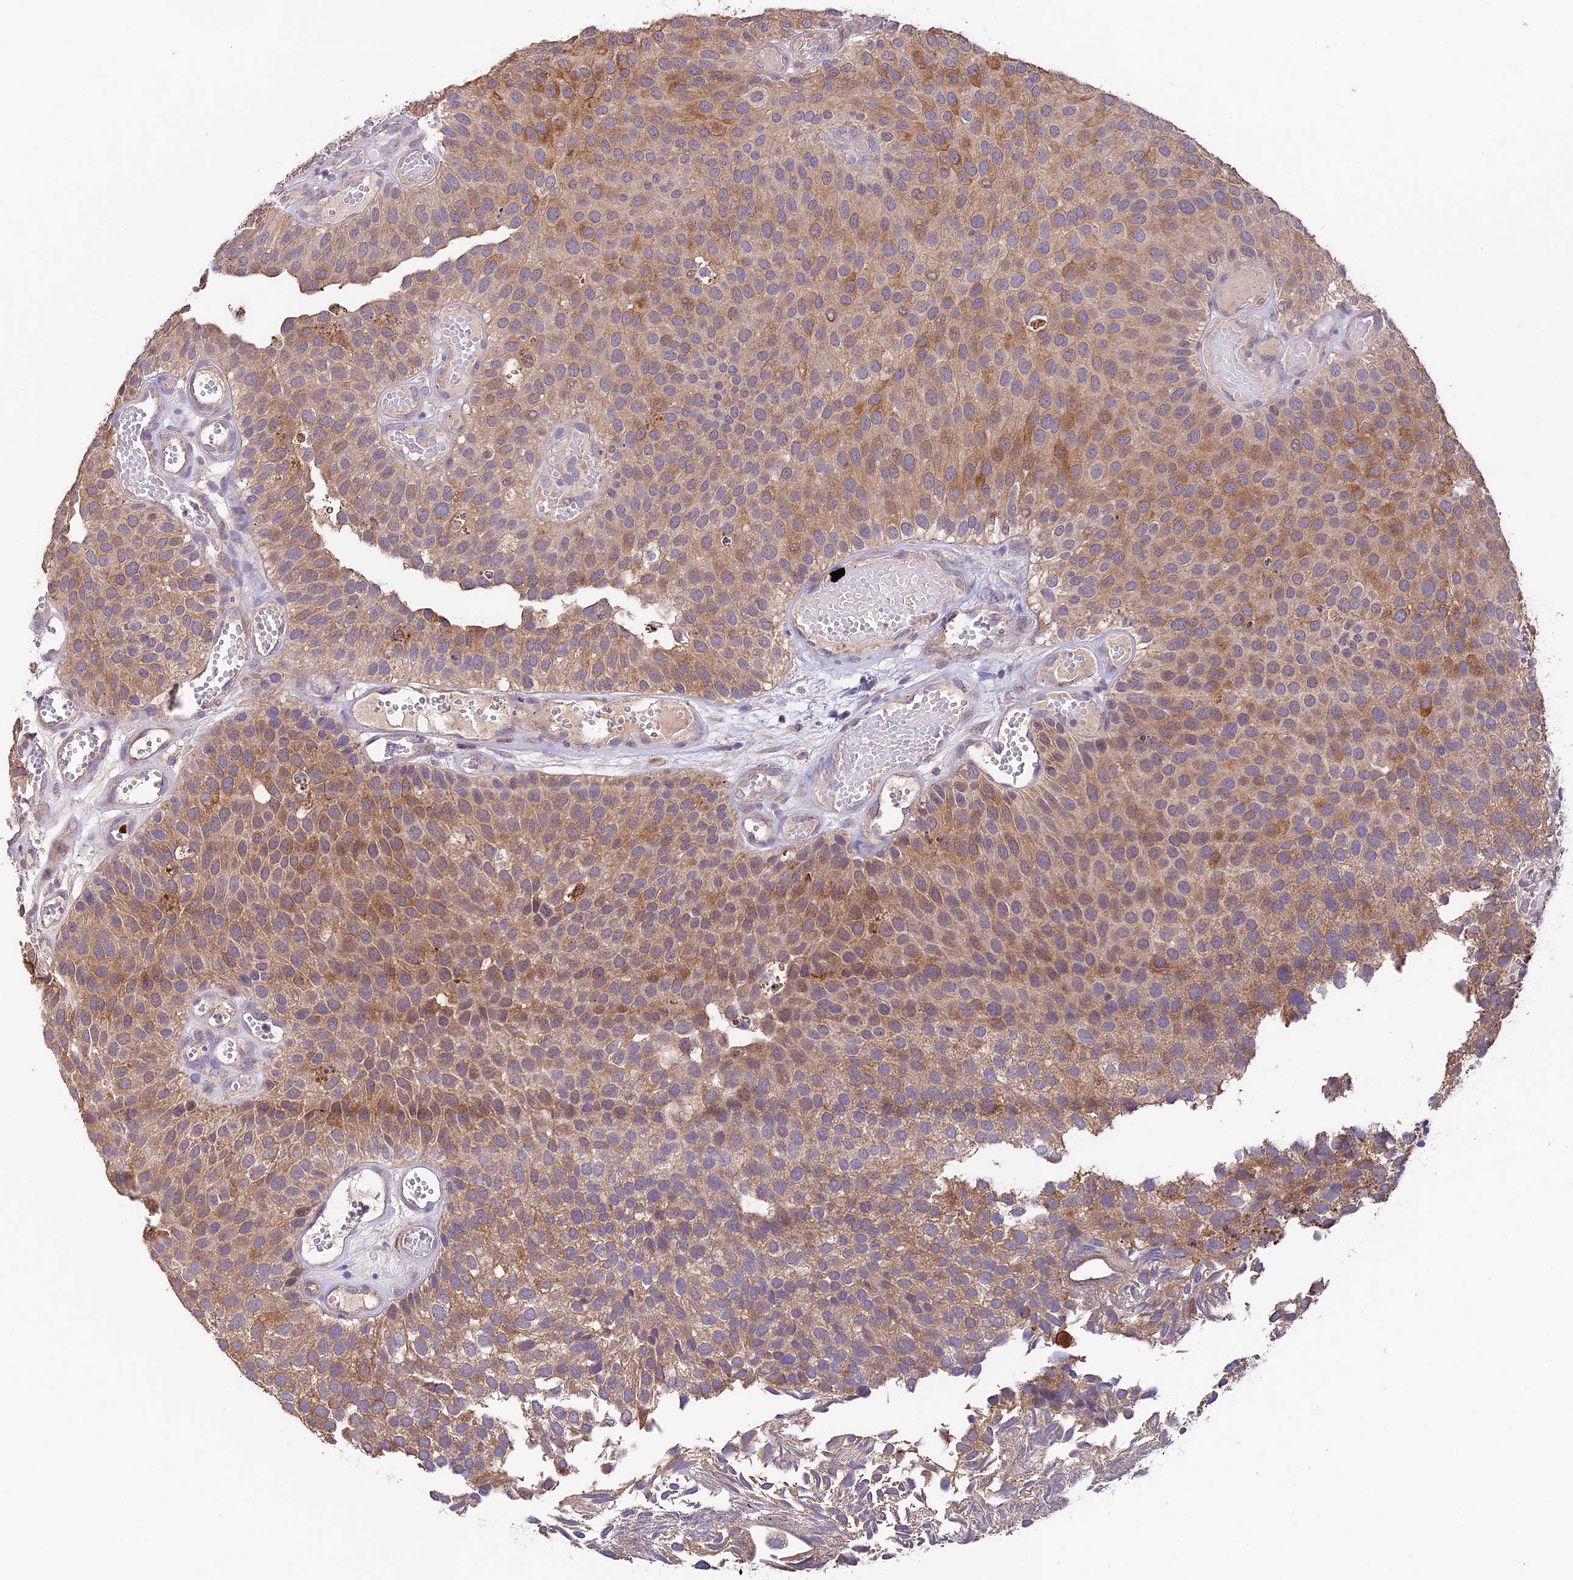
{"staining": {"intensity": "moderate", "quantity": ">75%", "location": "cytoplasmic/membranous"}, "tissue": "urothelial cancer", "cell_type": "Tumor cells", "image_type": "cancer", "snomed": [{"axis": "morphology", "description": "Urothelial carcinoma, Low grade"}, {"axis": "topography", "description": "Urinary bladder"}], "caption": "A brown stain highlights moderate cytoplasmic/membranous expression of a protein in urothelial carcinoma (low-grade) tumor cells.", "gene": "SBNO2", "patient": {"sex": "male", "age": 89}}